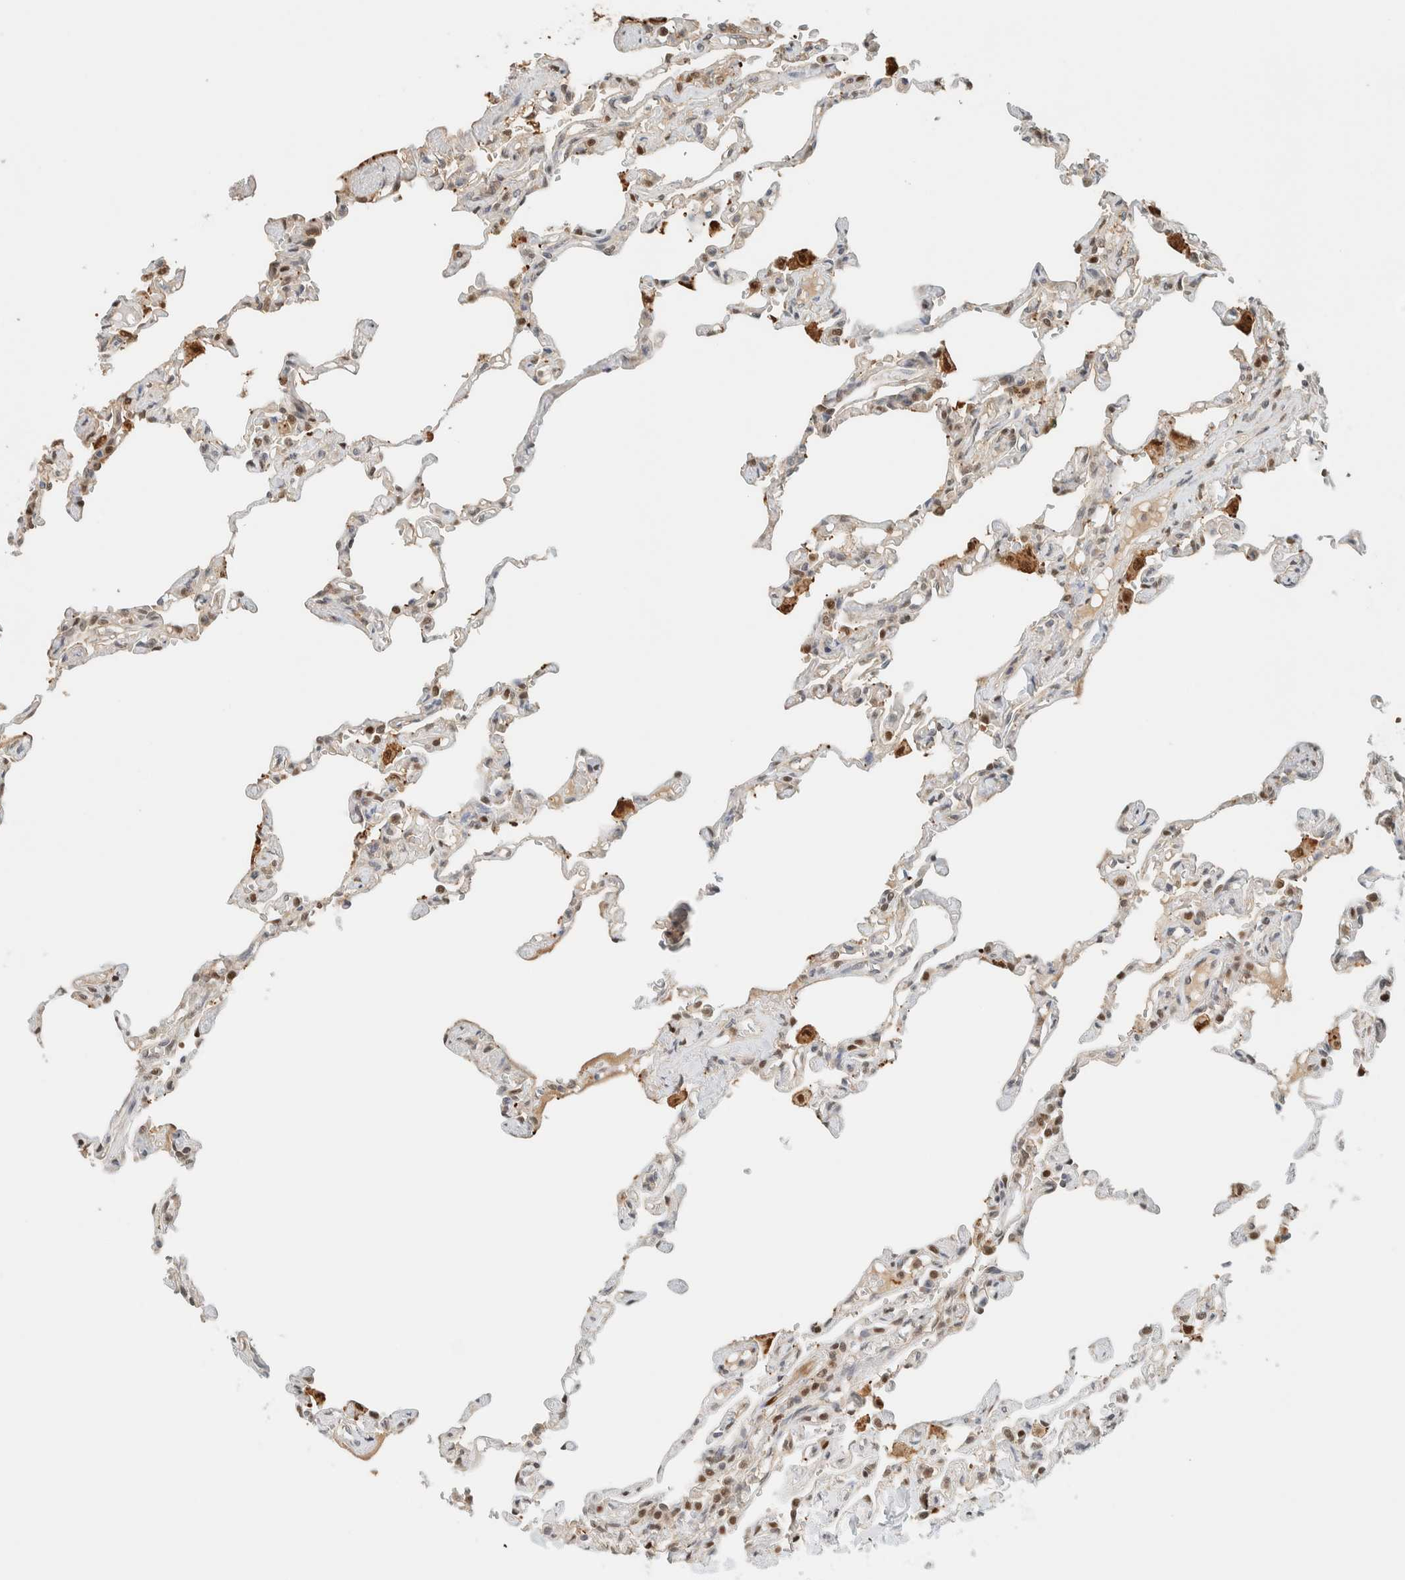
{"staining": {"intensity": "weak", "quantity": "25%-75%", "location": "nuclear"}, "tissue": "lung", "cell_type": "Alveolar cells", "image_type": "normal", "snomed": [{"axis": "morphology", "description": "Normal tissue, NOS"}, {"axis": "topography", "description": "Lung"}], "caption": "Protein expression analysis of unremarkable human lung reveals weak nuclear positivity in about 25%-75% of alveolar cells.", "gene": "ZBTB37", "patient": {"sex": "male", "age": 21}}